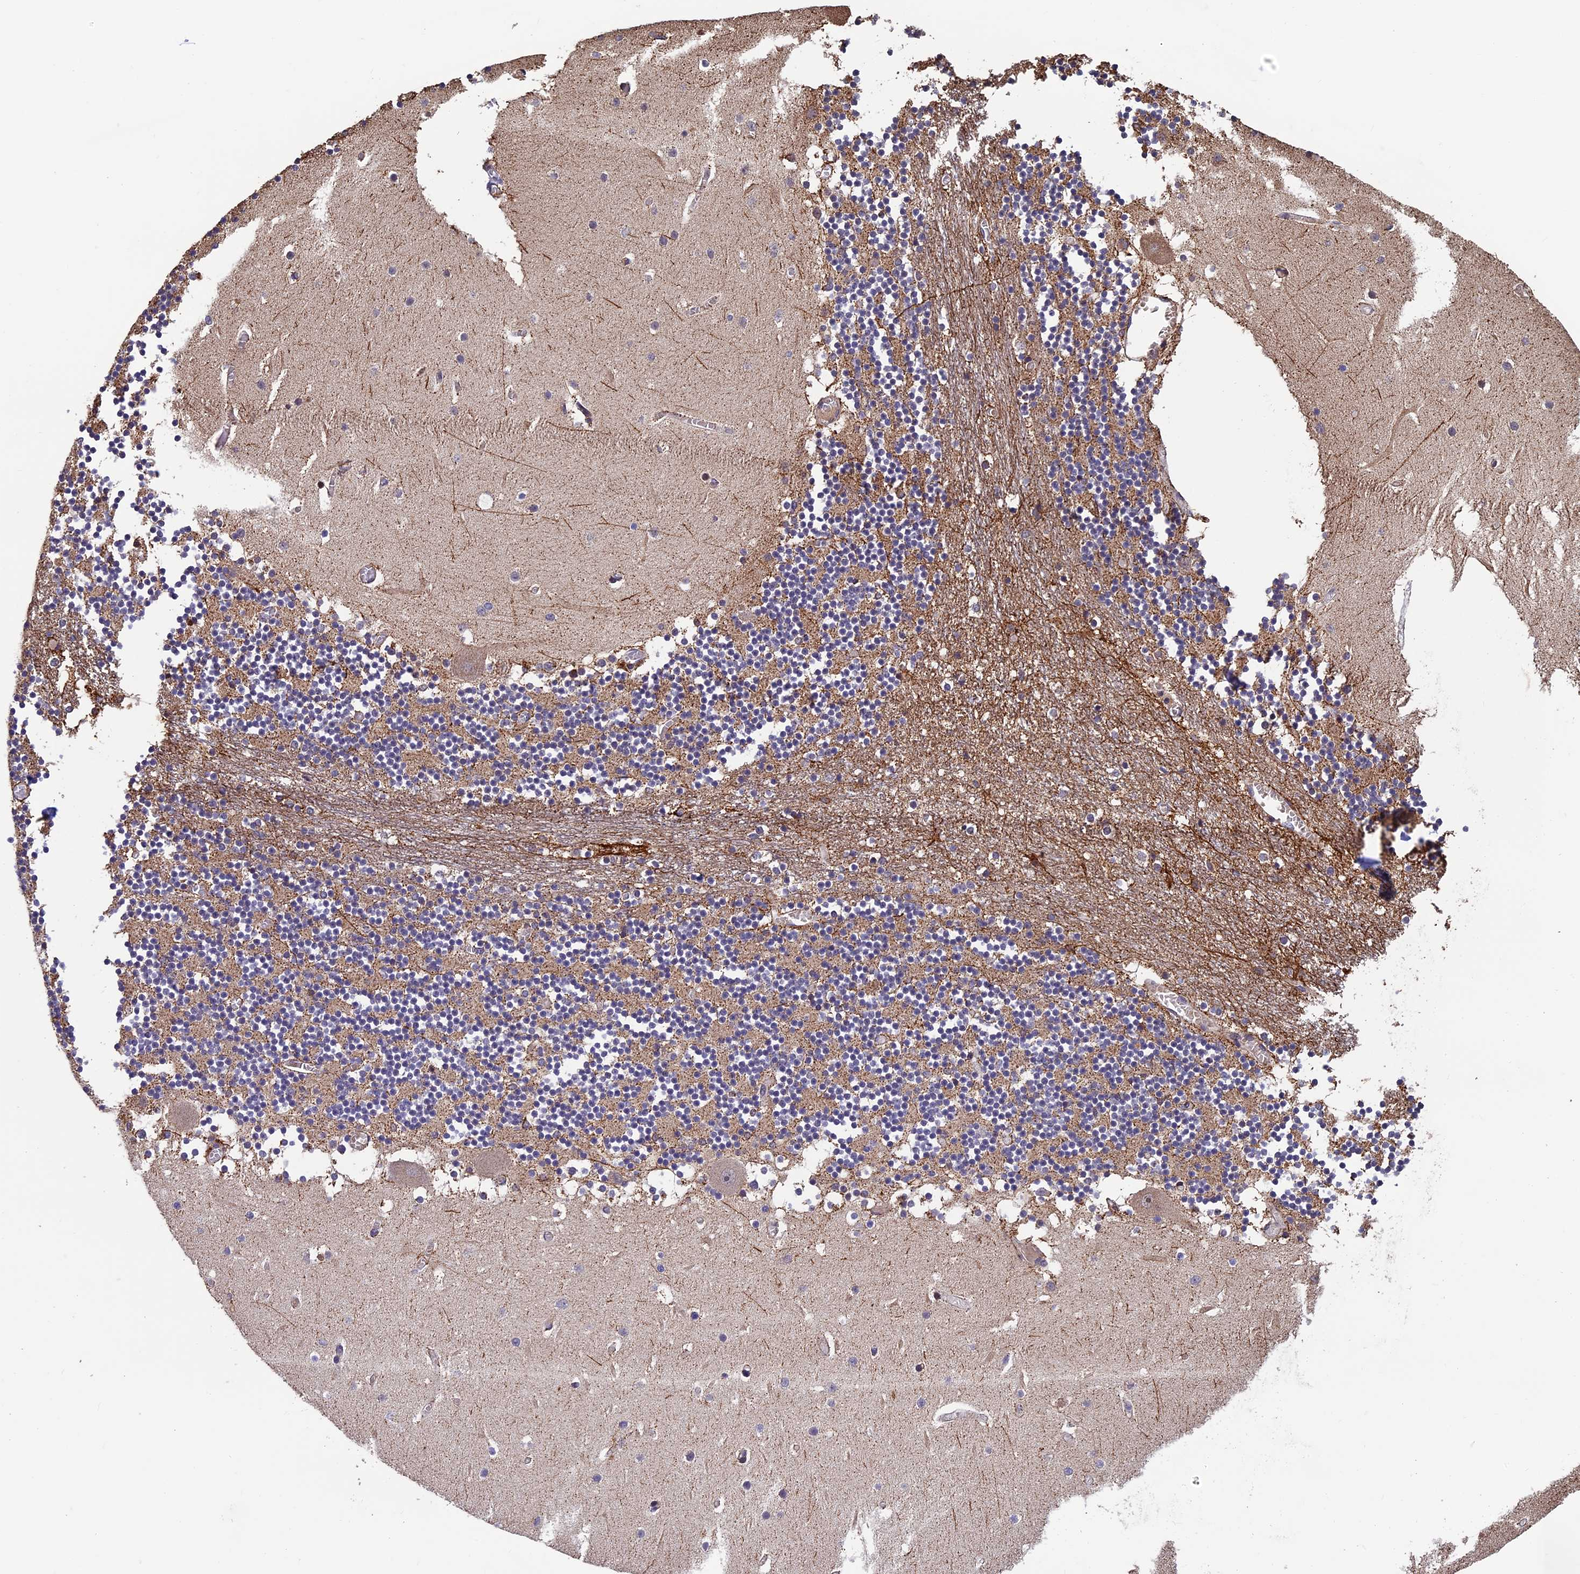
{"staining": {"intensity": "negative", "quantity": "none", "location": "none"}, "tissue": "cerebellum", "cell_type": "Cells in granular layer", "image_type": "normal", "snomed": [{"axis": "morphology", "description": "Normal tissue, NOS"}, {"axis": "topography", "description": "Cerebellum"}], "caption": "This photomicrograph is of unremarkable cerebellum stained with IHC to label a protein in brown with the nuclei are counter-stained blue. There is no staining in cells in granular layer. (Brightfield microscopy of DAB immunohistochemistry at high magnification).", "gene": "PKD2L2", "patient": {"sex": "female", "age": 28}}